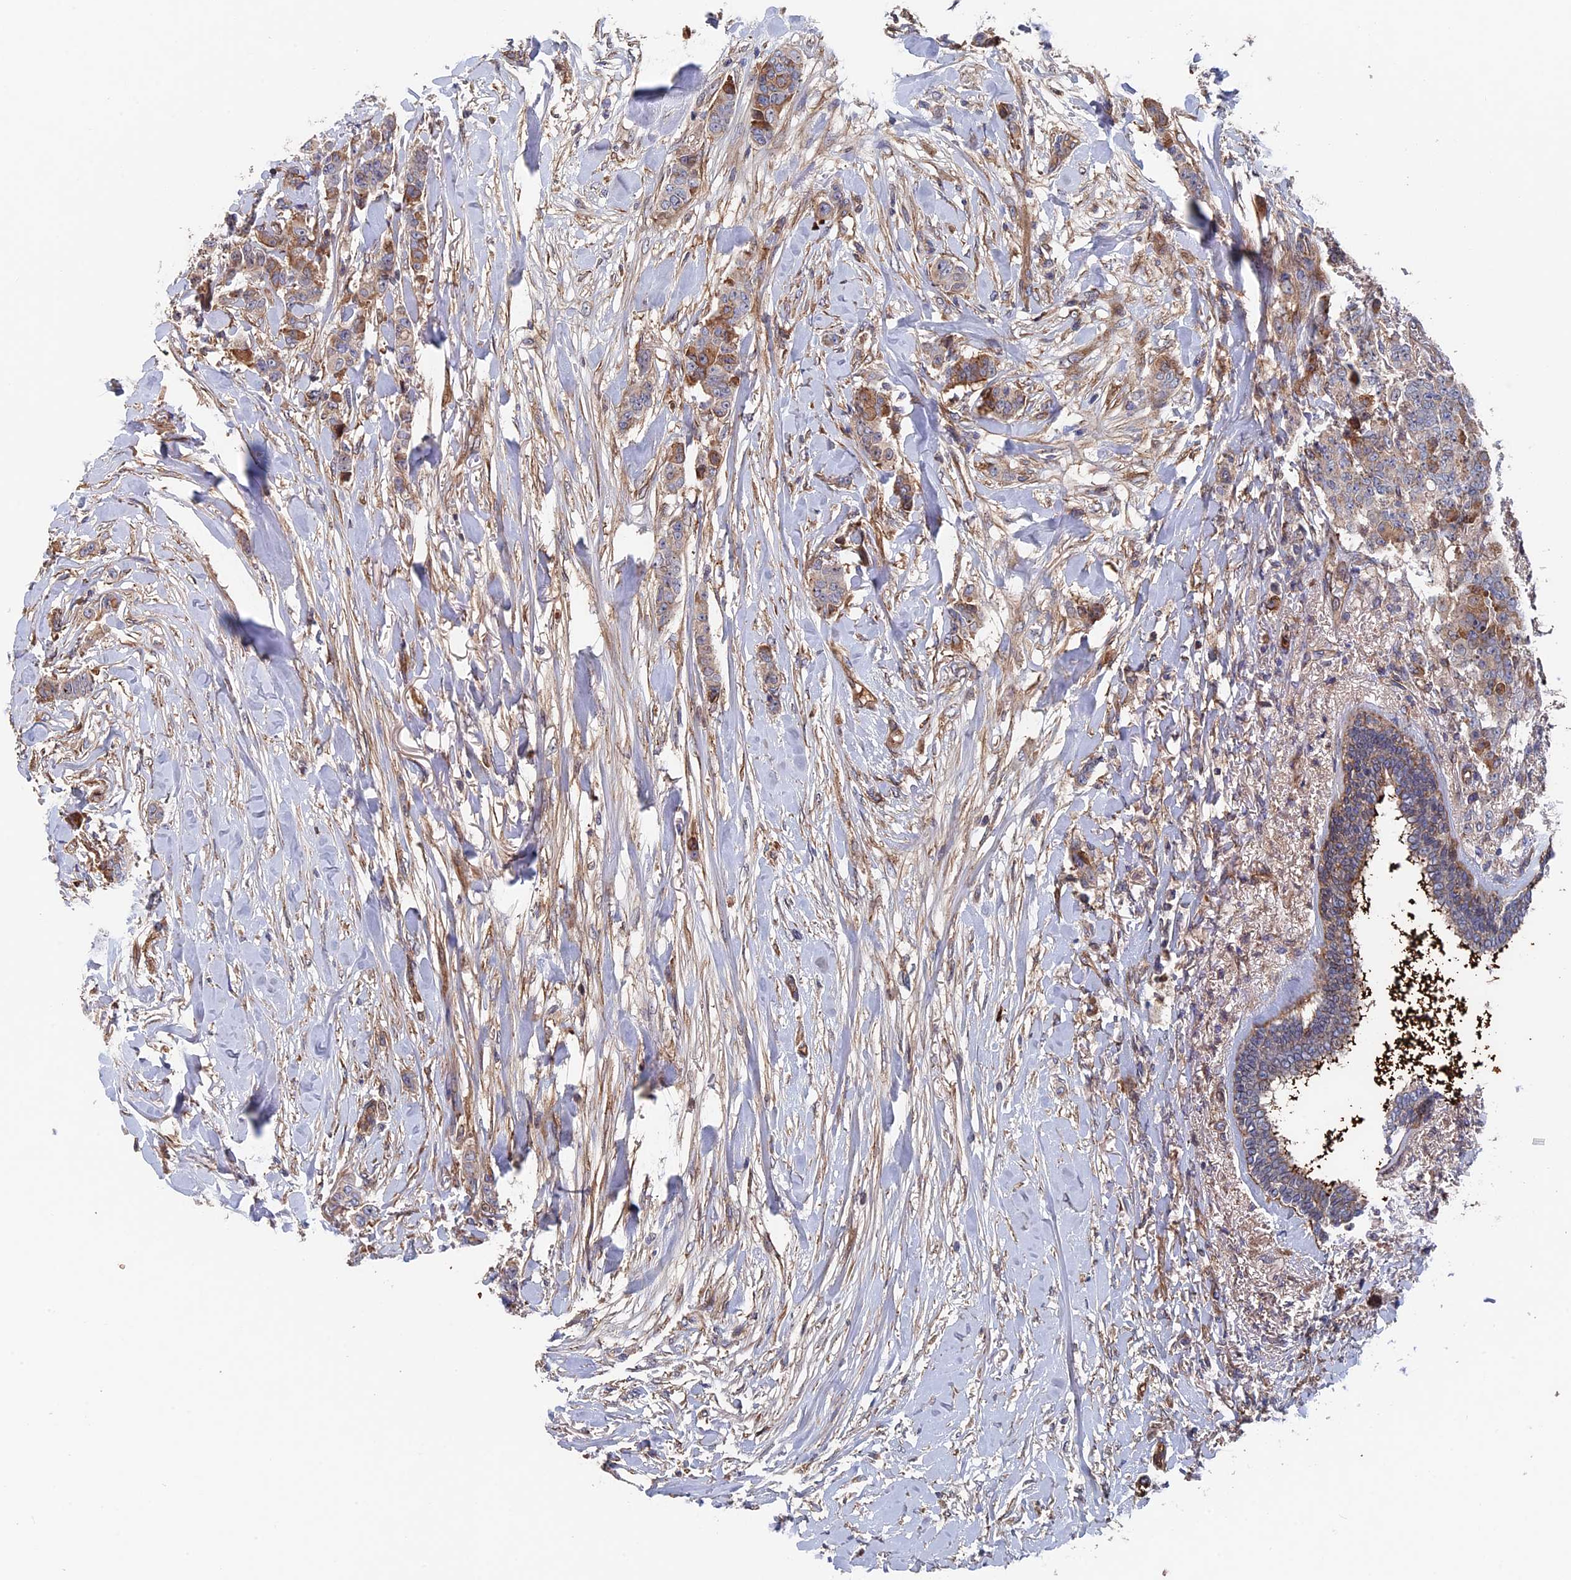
{"staining": {"intensity": "moderate", "quantity": "<25%", "location": "cytoplasmic/membranous"}, "tissue": "breast cancer", "cell_type": "Tumor cells", "image_type": "cancer", "snomed": [{"axis": "morphology", "description": "Duct carcinoma"}, {"axis": "topography", "description": "Breast"}], "caption": "A high-resolution image shows IHC staining of breast cancer, which exhibits moderate cytoplasmic/membranous staining in approximately <25% of tumor cells. The staining was performed using DAB (3,3'-diaminobenzidine), with brown indicating positive protein expression. Nuclei are stained blue with hematoxylin.", "gene": "RPUSD1", "patient": {"sex": "female", "age": 40}}